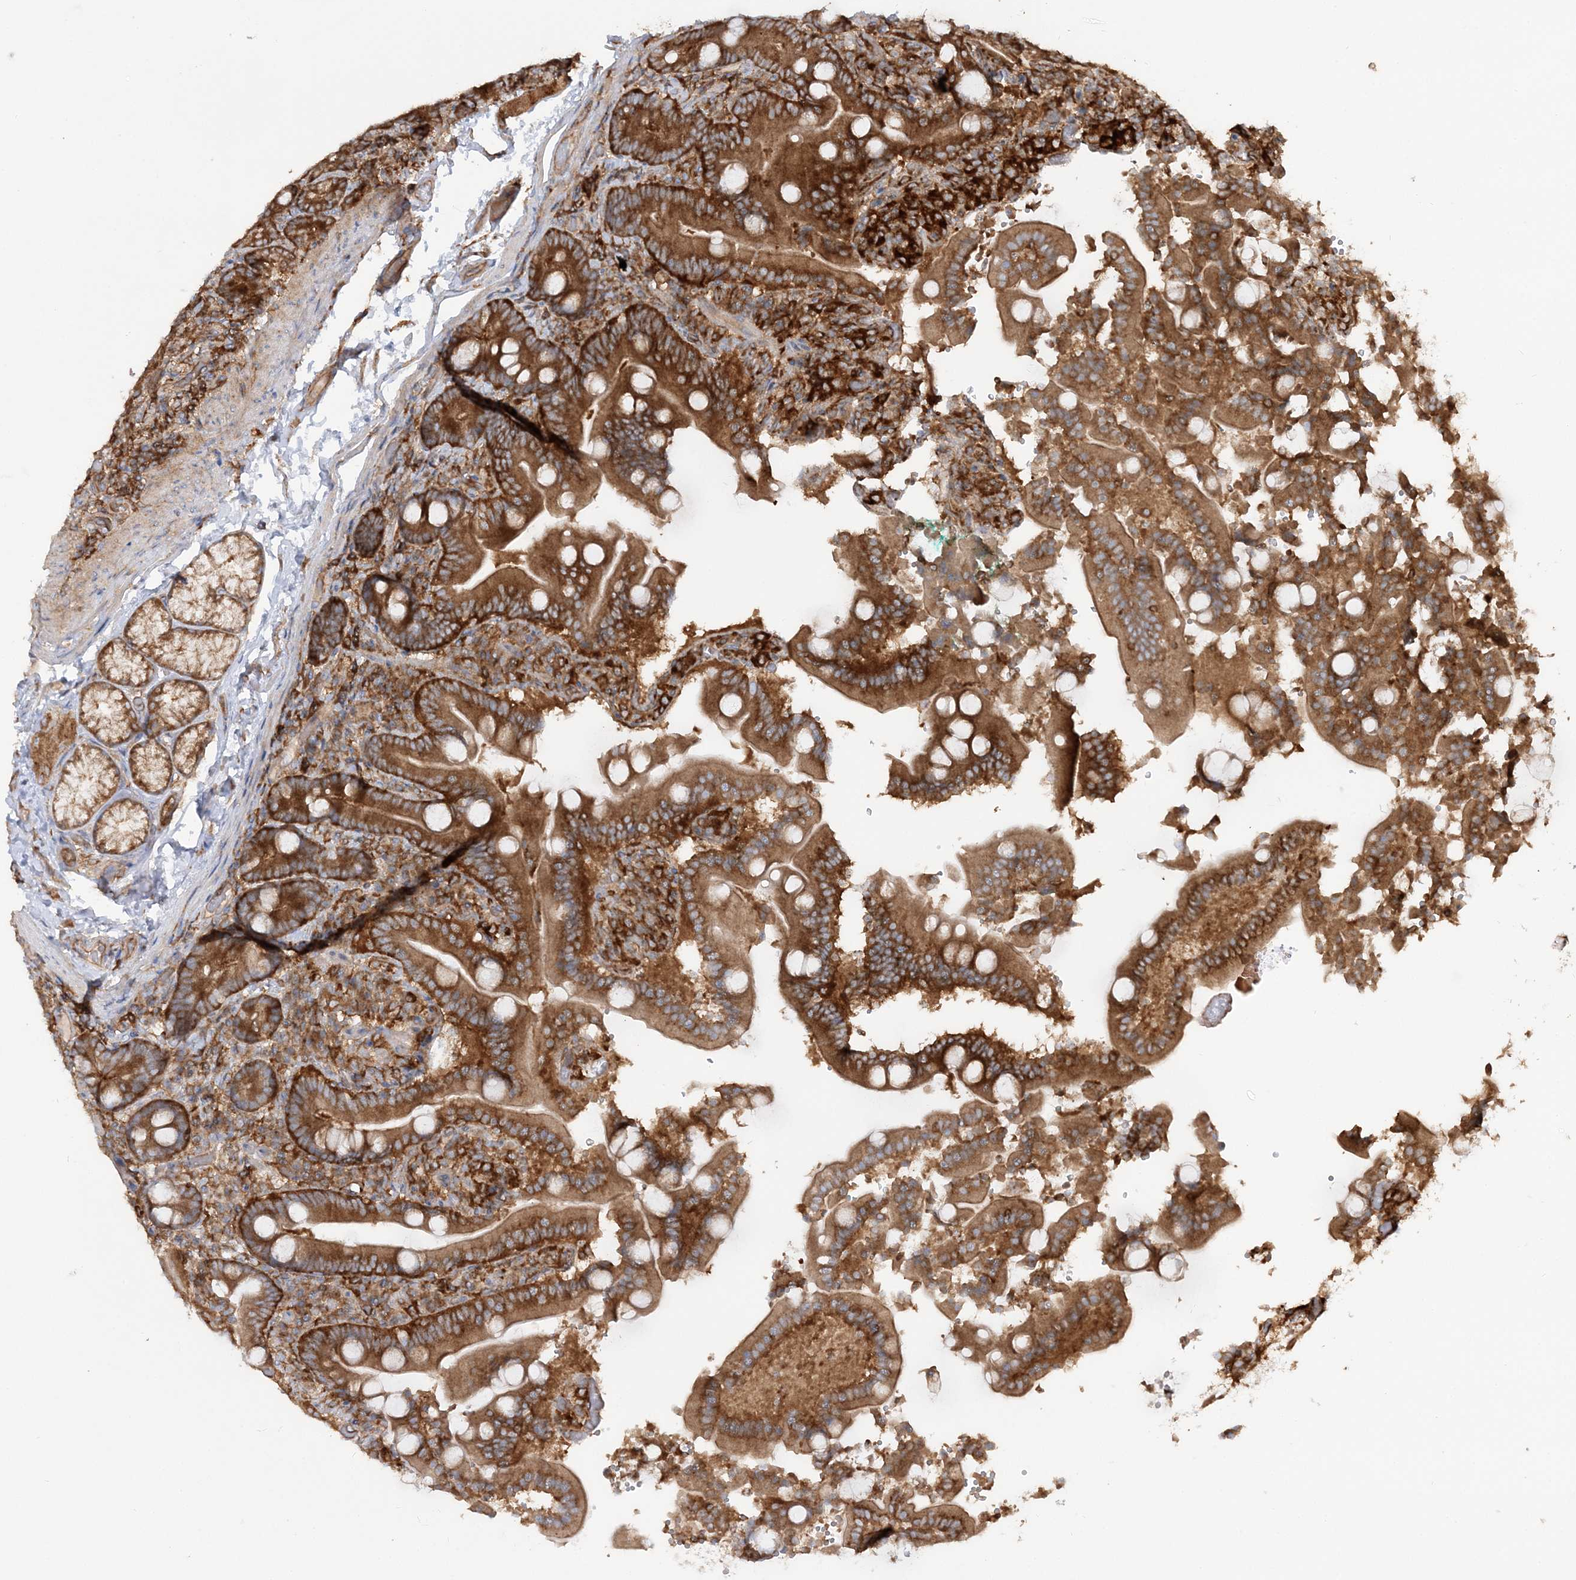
{"staining": {"intensity": "strong", "quantity": ">75%", "location": "cytoplasmic/membranous"}, "tissue": "duodenum", "cell_type": "Glandular cells", "image_type": "normal", "snomed": [{"axis": "morphology", "description": "Normal tissue, NOS"}, {"axis": "topography", "description": "Duodenum"}], "caption": "Immunohistochemical staining of benign human duodenum displays >75% levels of strong cytoplasmic/membranous protein expression in approximately >75% of glandular cells. (DAB = brown stain, brightfield microscopy at high magnification).", "gene": "TBC1D5", "patient": {"sex": "female", "age": 62}}